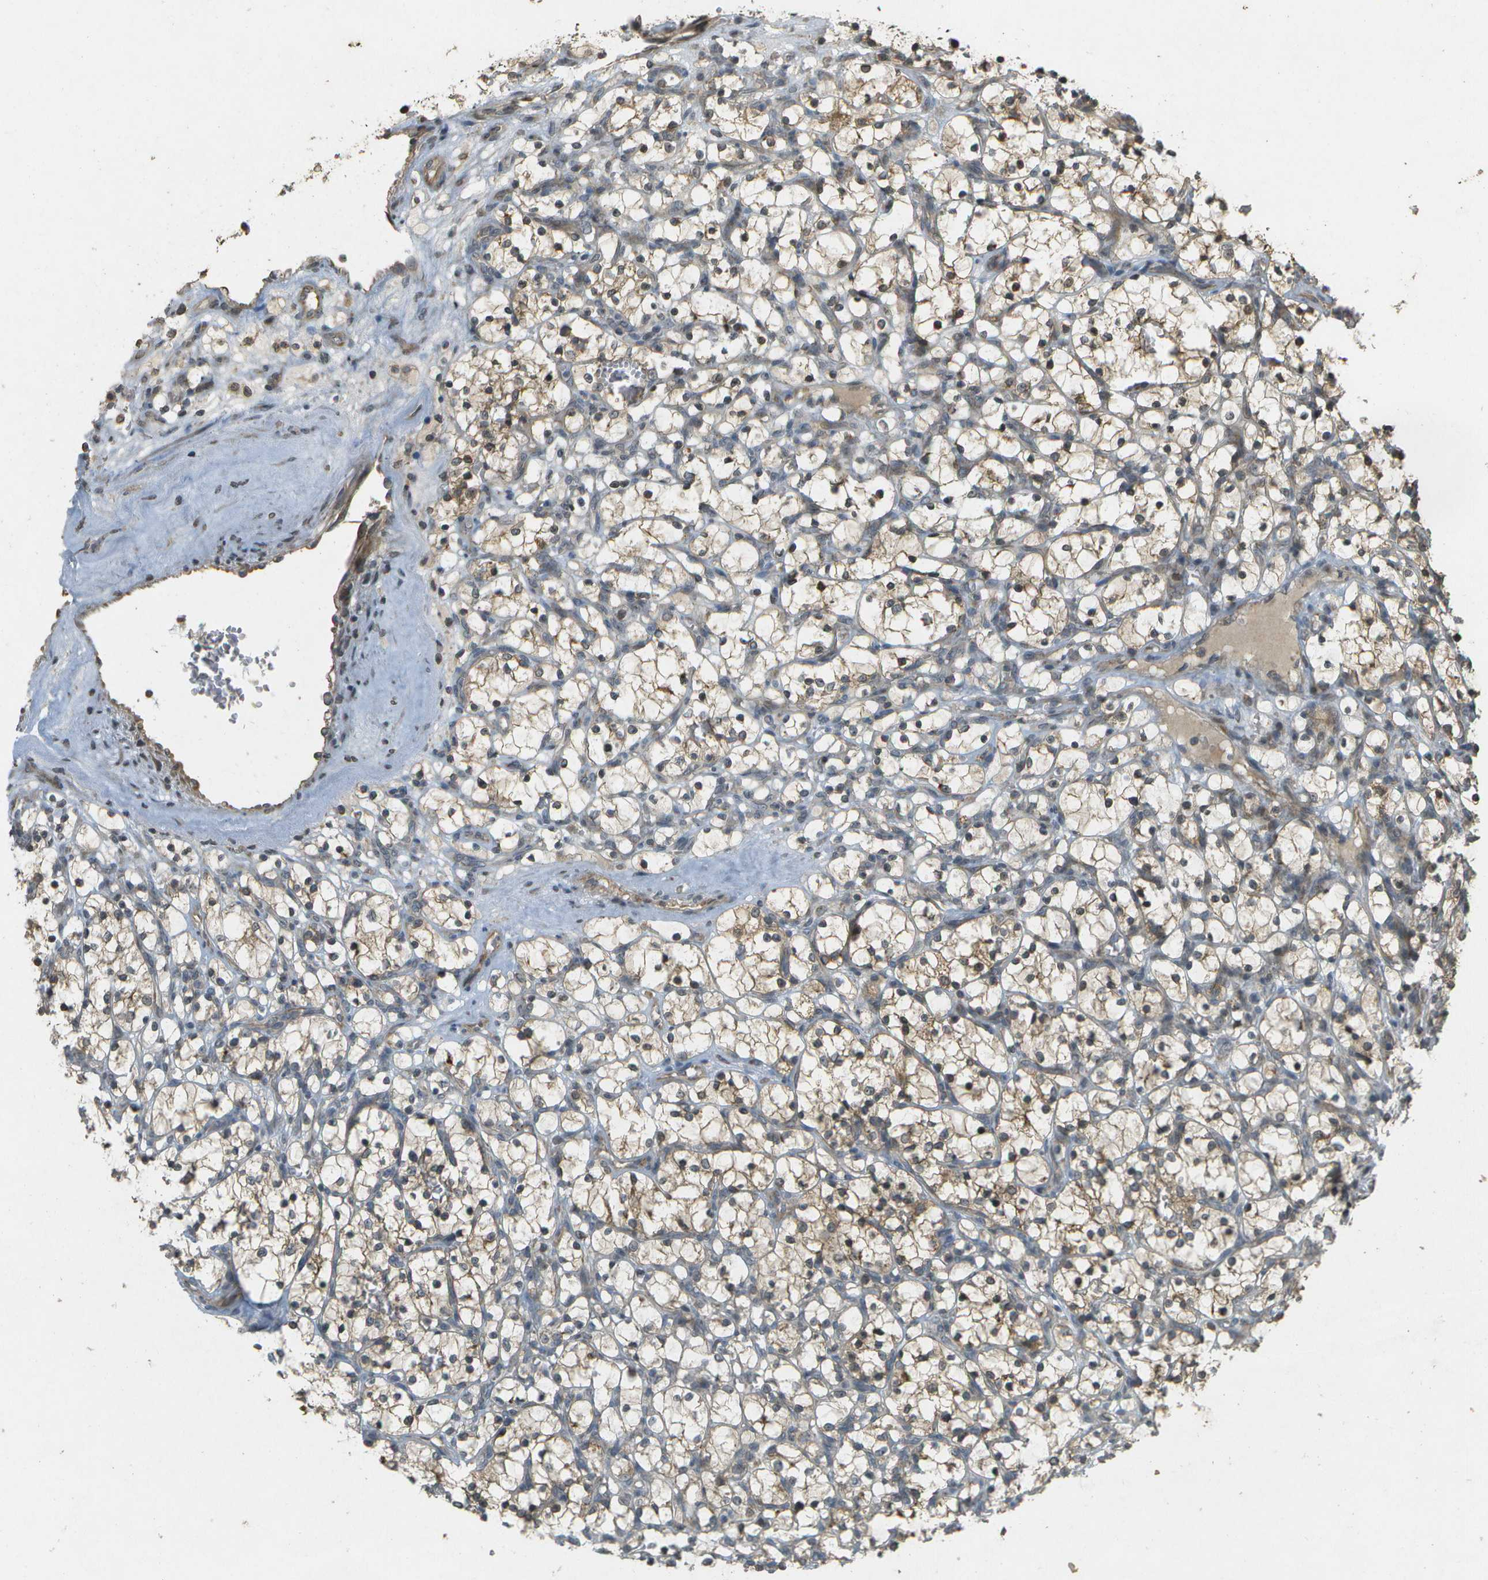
{"staining": {"intensity": "weak", "quantity": ">75%", "location": "cytoplasmic/membranous"}, "tissue": "renal cancer", "cell_type": "Tumor cells", "image_type": "cancer", "snomed": [{"axis": "morphology", "description": "Adenocarcinoma, NOS"}, {"axis": "topography", "description": "Kidney"}], "caption": "IHC photomicrograph of neoplastic tissue: renal cancer stained using immunohistochemistry (IHC) displays low levels of weak protein expression localized specifically in the cytoplasmic/membranous of tumor cells, appearing as a cytoplasmic/membranous brown color.", "gene": "RAB21", "patient": {"sex": "female", "age": 69}}